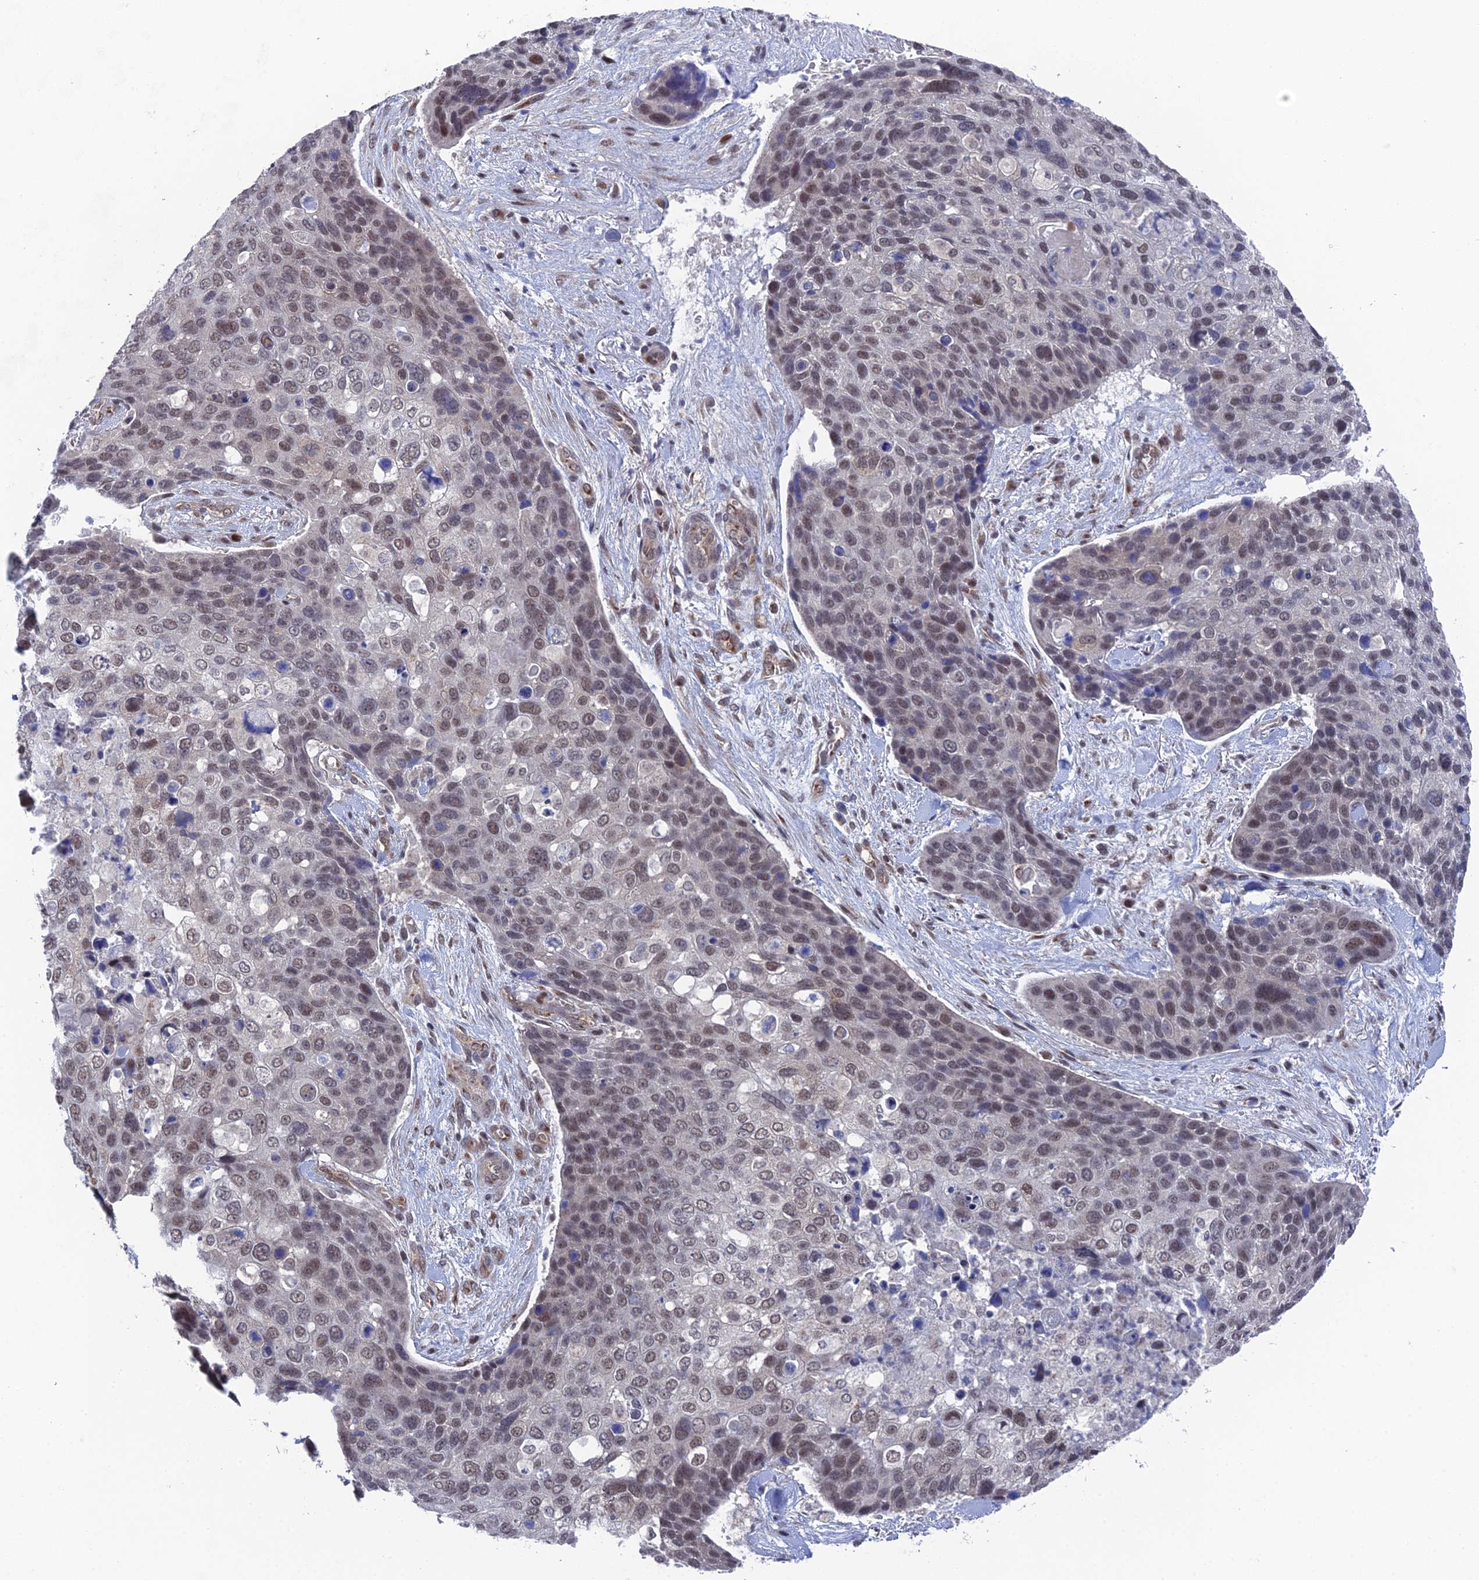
{"staining": {"intensity": "moderate", "quantity": ">75%", "location": "nuclear"}, "tissue": "skin cancer", "cell_type": "Tumor cells", "image_type": "cancer", "snomed": [{"axis": "morphology", "description": "Basal cell carcinoma"}, {"axis": "topography", "description": "Skin"}], "caption": "Basal cell carcinoma (skin) stained for a protein reveals moderate nuclear positivity in tumor cells.", "gene": "FHIP2A", "patient": {"sex": "female", "age": 74}}